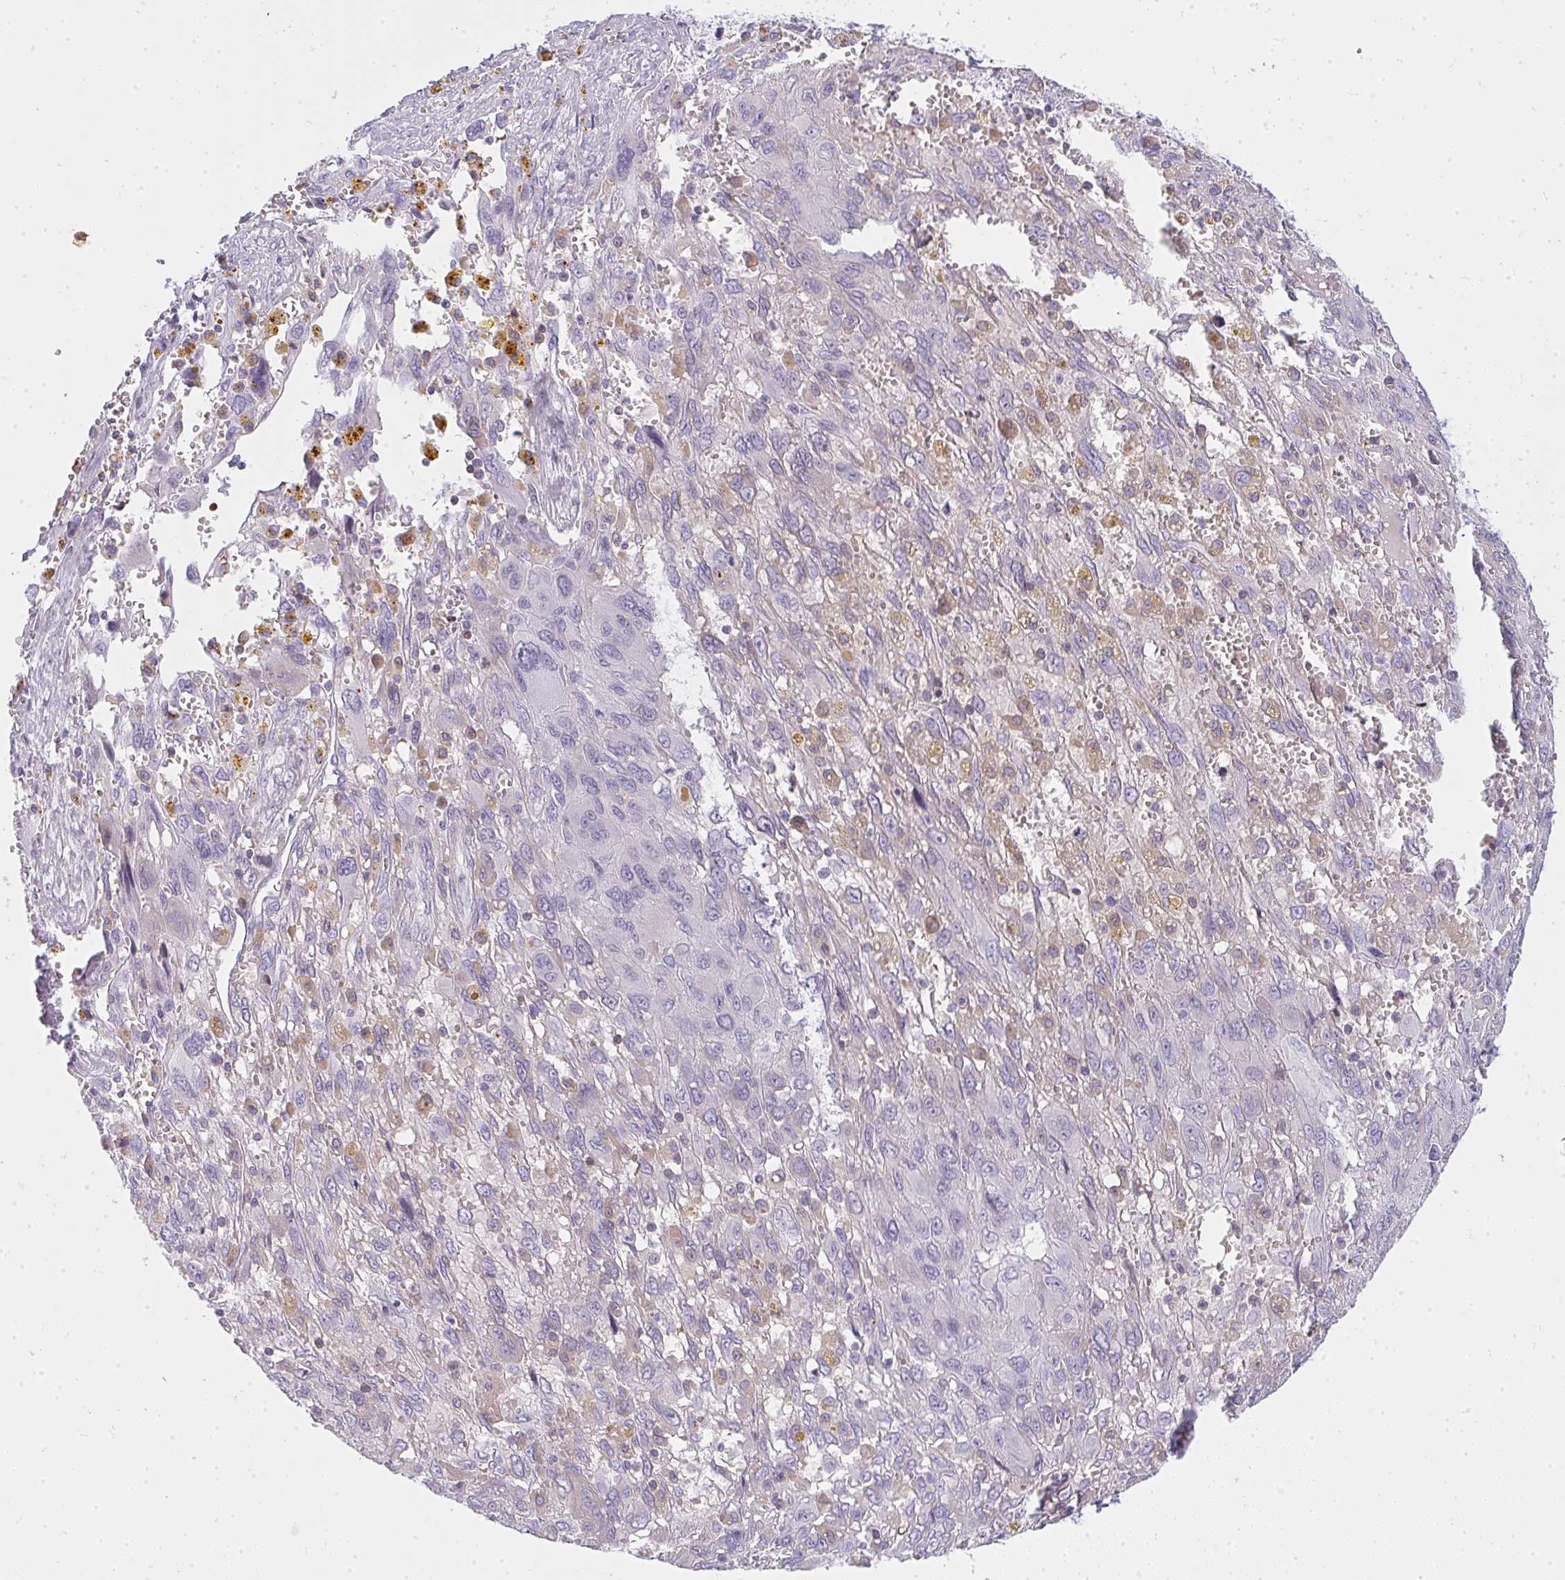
{"staining": {"intensity": "negative", "quantity": "none", "location": "none"}, "tissue": "pancreatic cancer", "cell_type": "Tumor cells", "image_type": "cancer", "snomed": [{"axis": "morphology", "description": "Adenocarcinoma, NOS"}, {"axis": "topography", "description": "Pancreas"}], "caption": "This is an immunohistochemistry (IHC) image of human adenocarcinoma (pancreatic). There is no staining in tumor cells.", "gene": "ZNF182", "patient": {"sex": "female", "age": 47}}